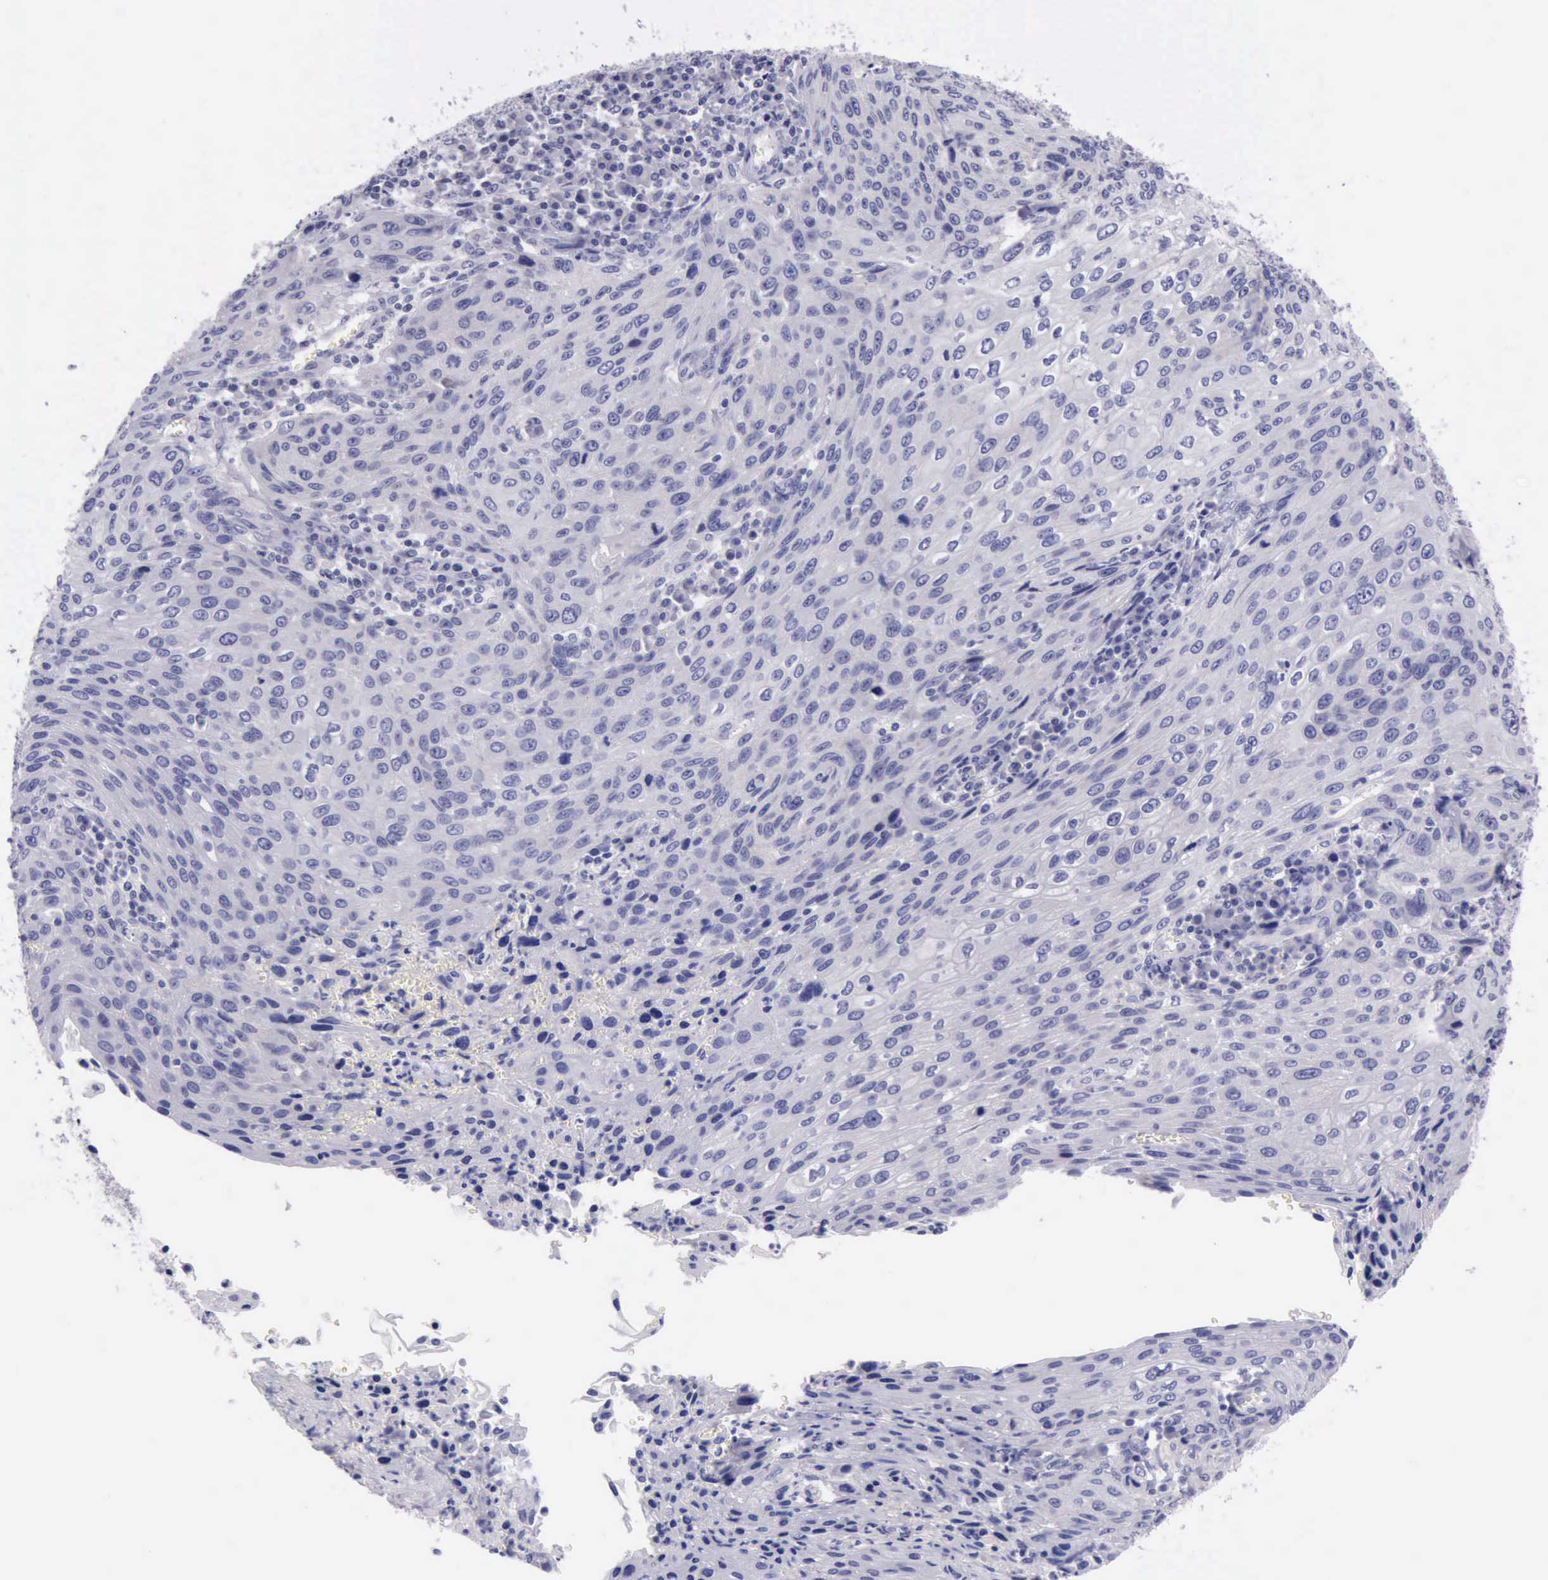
{"staining": {"intensity": "negative", "quantity": "none", "location": "none"}, "tissue": "cervical cancer", "cell_type": "Tumor cells", "image_type": "cancer", "snomed": [{"axis": "morphology", "description": "Squamous cell carcinoma, NOS"}, {"axis": "topography", "description": "Cervix"}], "caption": "IHC histopathology image of neoplastic tissue: human cervical cancer stained with DAB (3,3'-diaminobenzidine) exhibits no significant protein expression in tumor cells. (DAB immunohistochemistry, high magnification).", "gene": "LRFN5", "patient": {"sex": "female", "age": 32}}